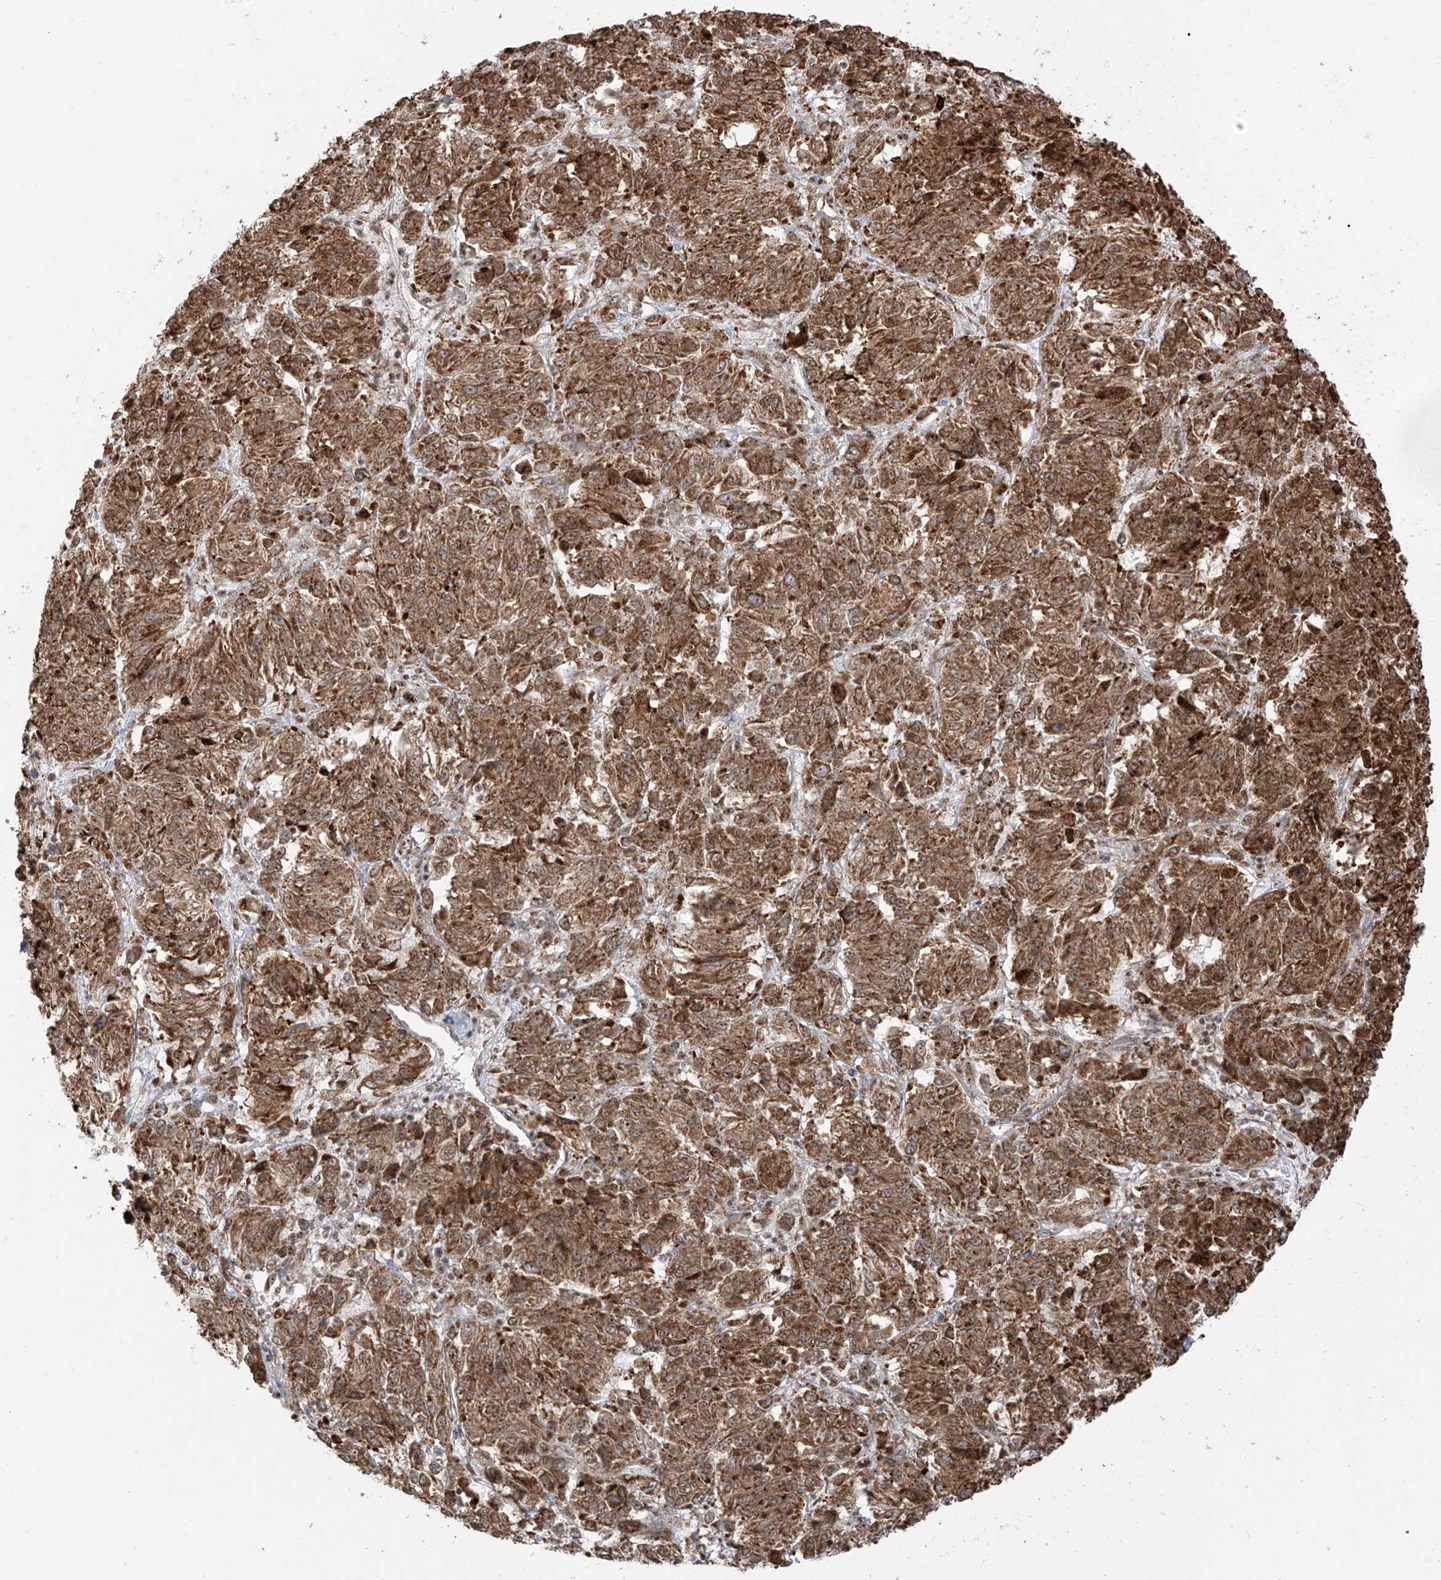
{"staining": {"intensity": "moderate", "quantity": ">75%", "location": "cytoplasmic/membranous"}, "tissue": "melanoma", "cell_type": "Tumor cells", "image_type": "cancer", "snomed": [{"axis": "morphology", "description": "Malignant melanoma, Metastatic site"}, {"axis": "topography", "description": "Lung"}], "caption": "Melanoma stained with a brown dye demonstrates moderate cytoplasmic/membranous positive positivity in about >75% of tumor cells.", "gene": "ZBTB8A", "patient": {"sex": "male", "age": 64}}